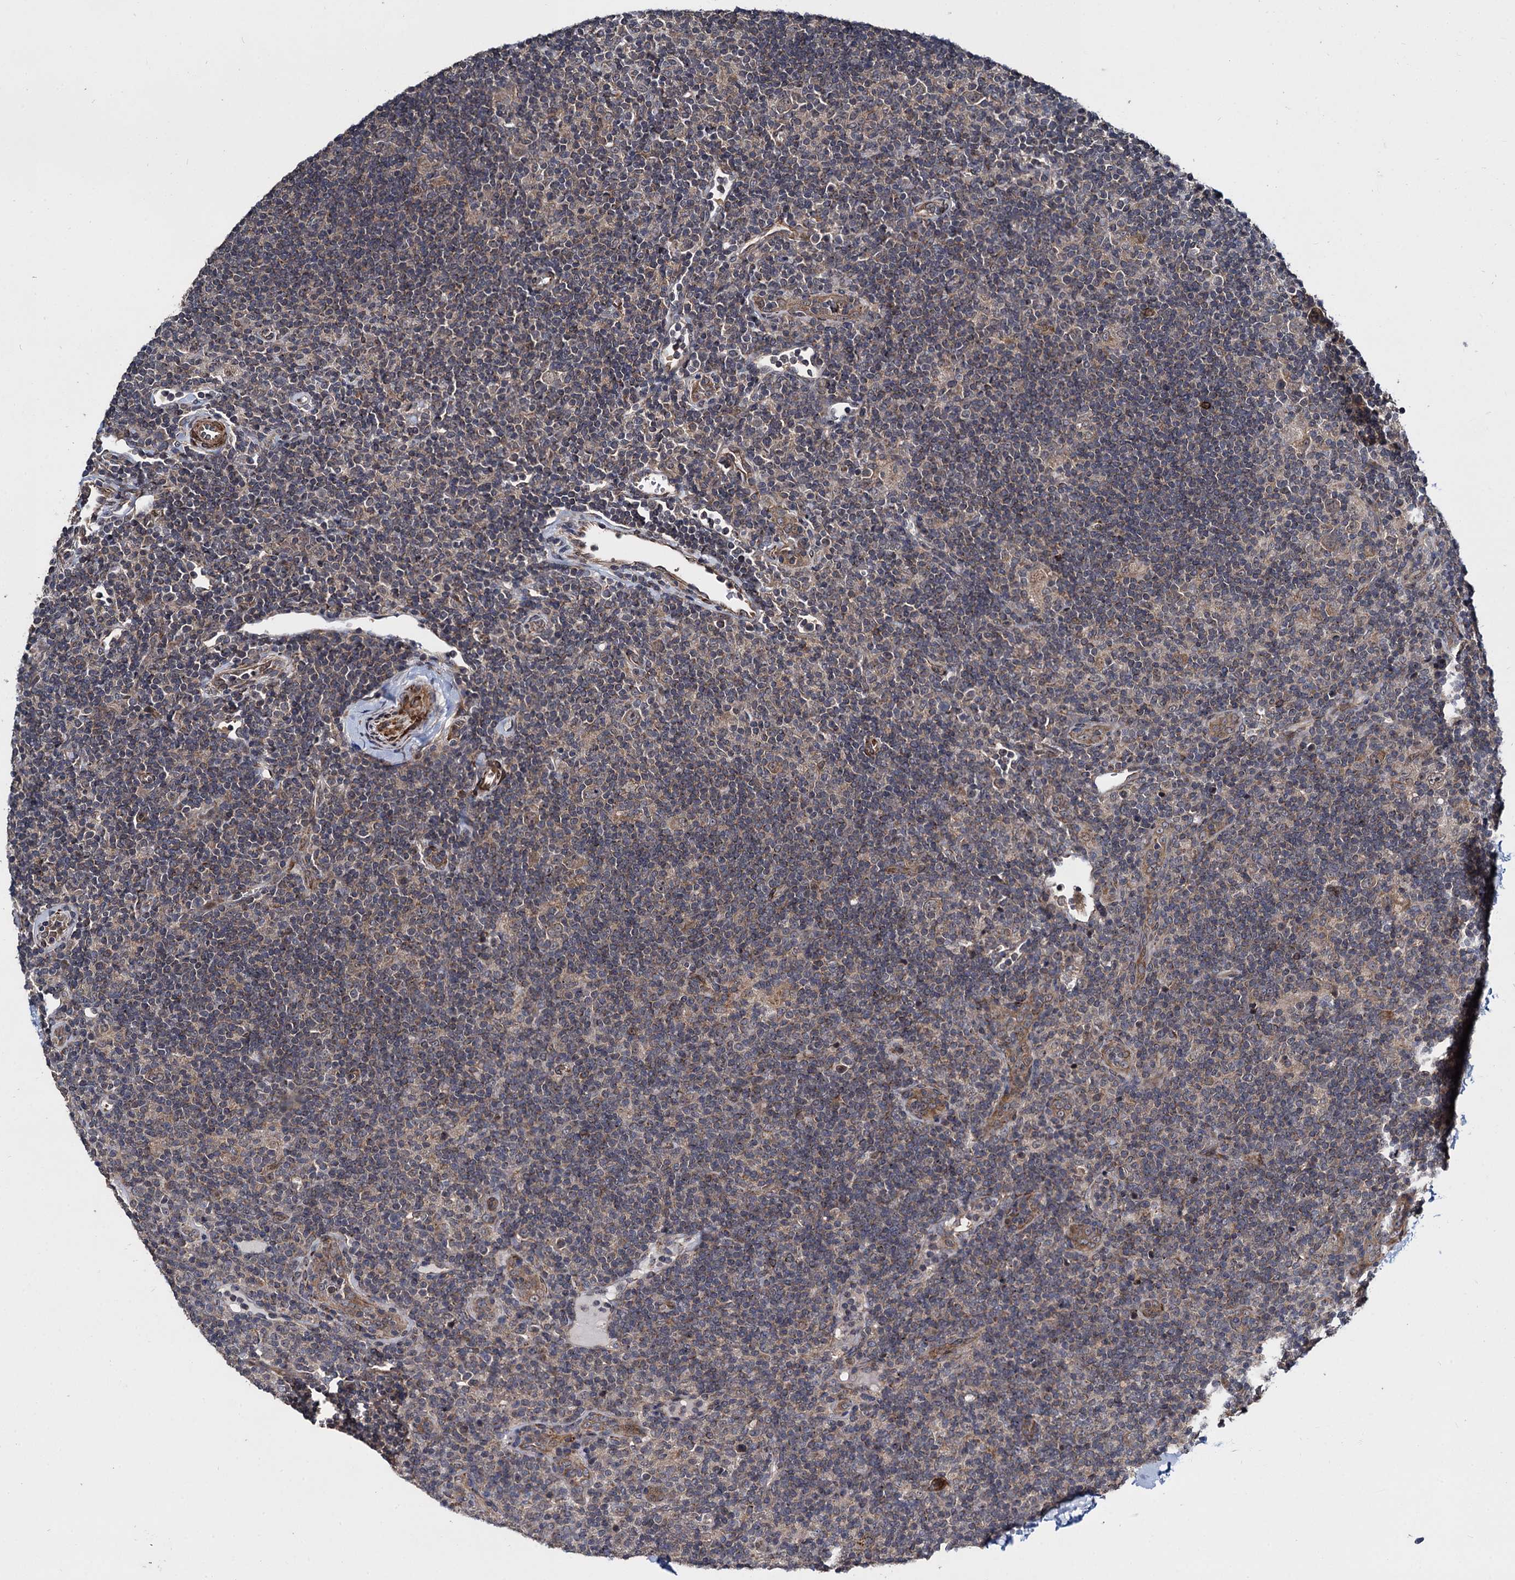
{"staining": {"intensity": "weak", "quantity": ">75%", "location": "cytoplasmic/membranous"}, "tissue": "lymphoma", "cell_type": "Tumor cells", "image_type": "cancer", "snomed": [{"axis": "morphology", "description": "Hodgkin's disease, NOS"}, {"axis": "topography", "description": "Lymph node"}], "caption": "DAB immunohistochemical staining of human Hodgkin's disease shows weak cytoplasmic/membranous protein expression in approximately >75% of tumor cells.", "gene": "ARHGAP42", "patient": {"sex": "female", "age": 57}}